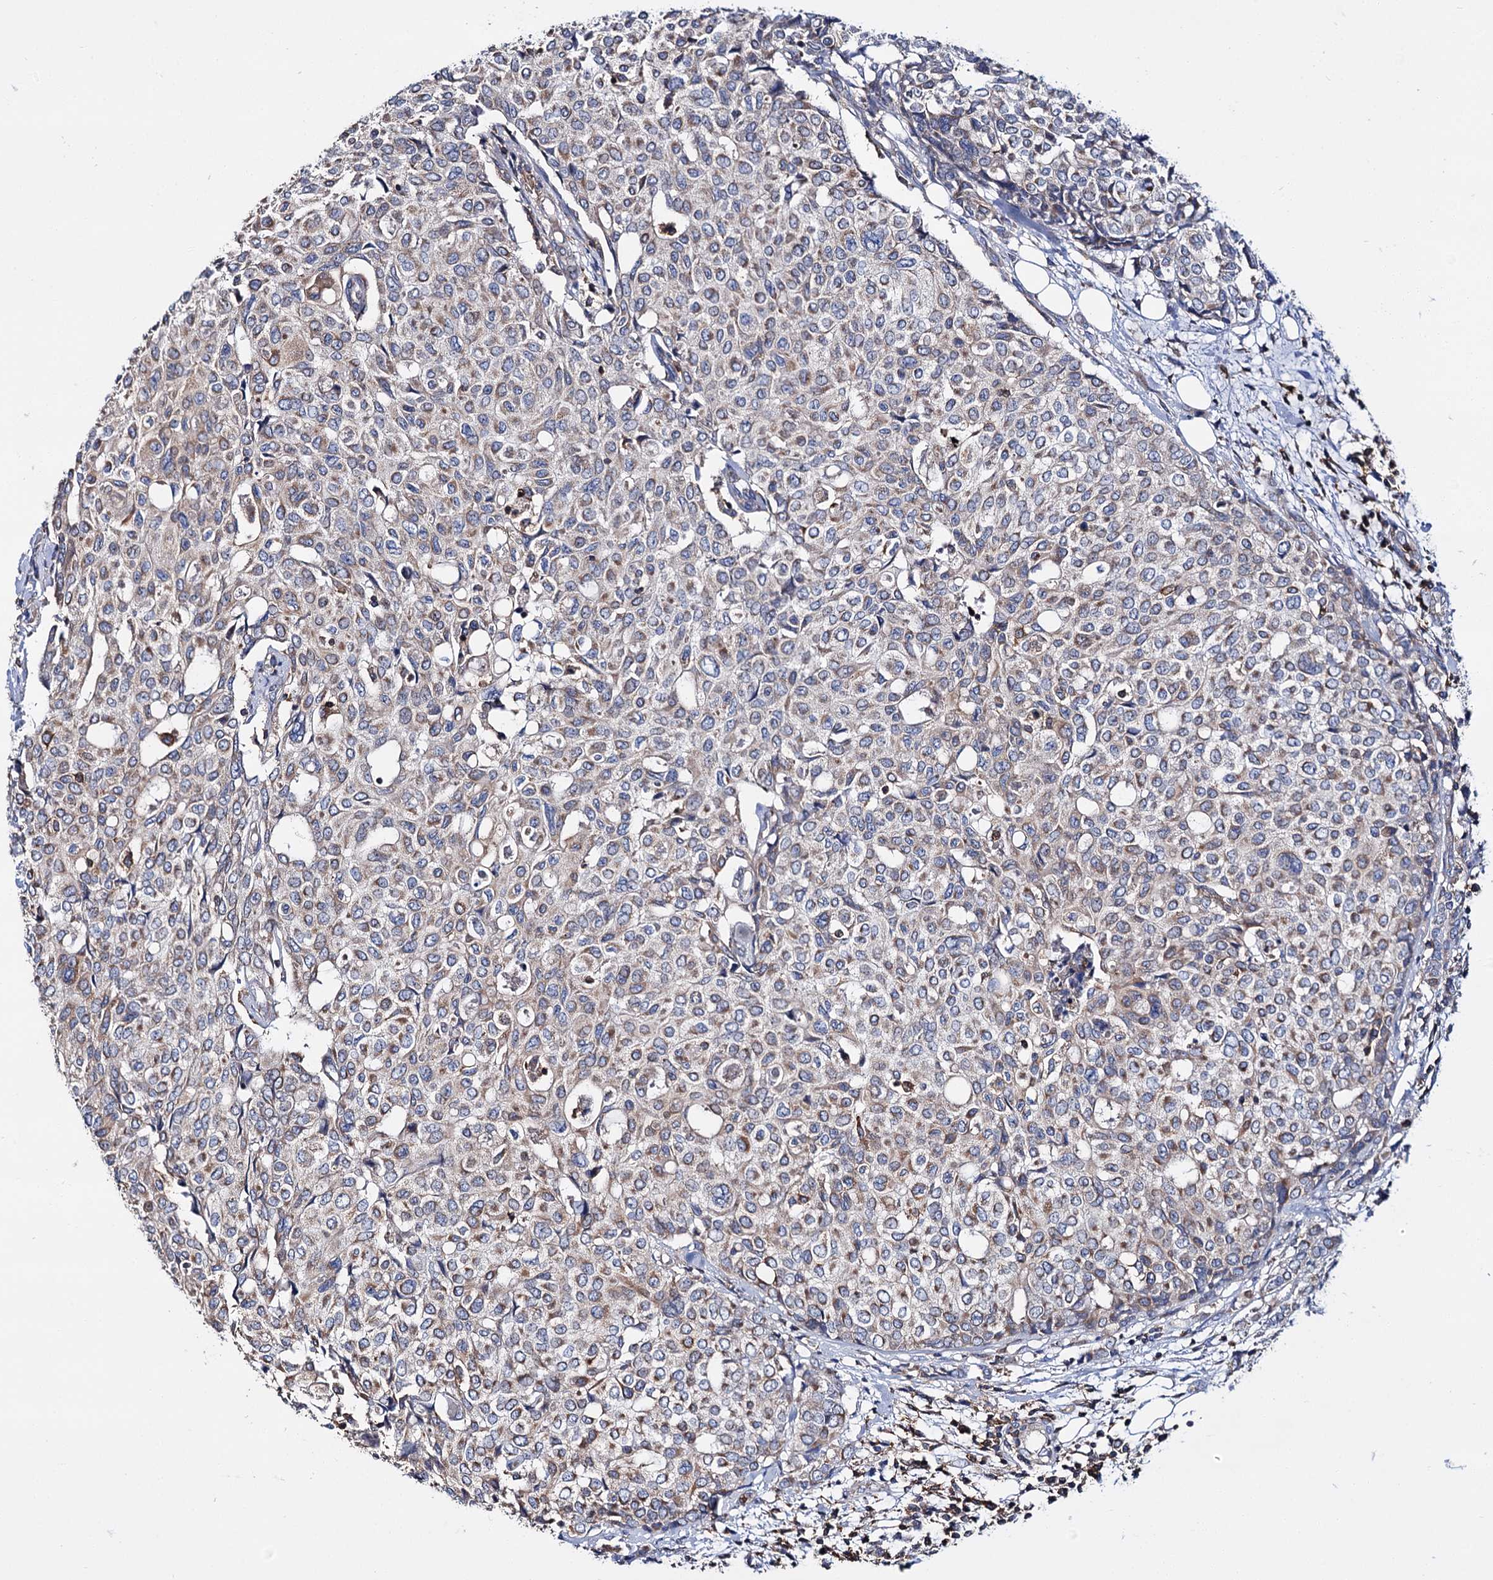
{"staining": {"intensity": "moderate", "quantity": ">75%", "location": "cytoplasmic/membranous"}, "tissue": "breast cancer", "cell_type": "Tumor cells", "image_type": "cancer", "snomed": [{"axis": "morphology", "description": "Lobular carcinoma"}, {"axis": "topography", "description": "Breast"}], "caption": "A histopathology image showing moderate cytoplasmic/membranous staining in about >75% of tumor cells in breast cancer (lobular carcinoma), as visualized by brown immunohistochemical staining.", "gene": "UBASH3B", "patient": {"sex": "female", "age": 51}}